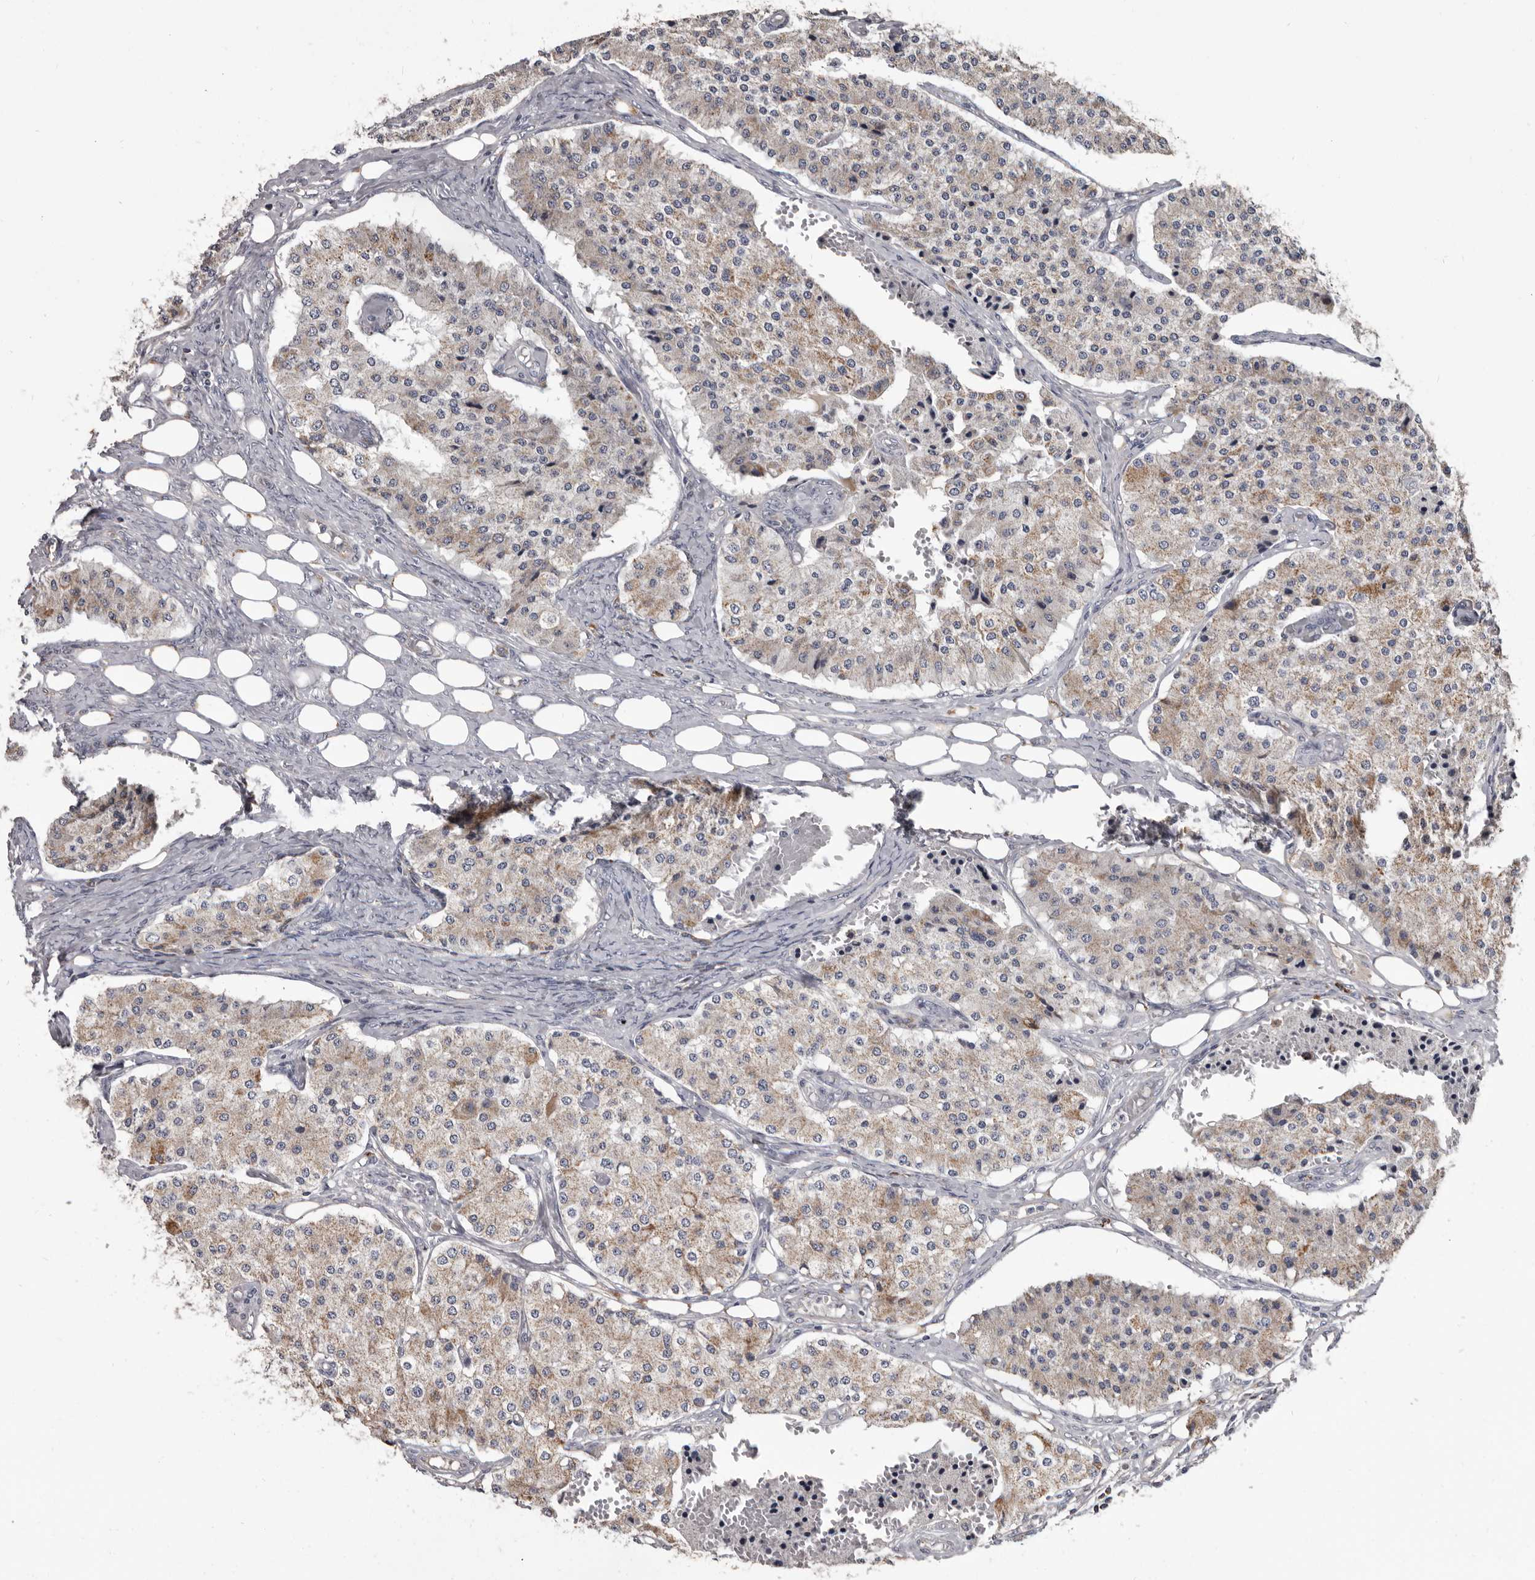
{"staining": {"intensity": "weak", "quantity": "25%-75%", "location": "cytoplasmic/membranous"}, "tissue": "carcinoid", "cell_type": "Tumor cells", "image_type": "cancer", "snomed": [{"axis": "morphology", "description": "Carcinoid, malignant, NOS"}, {"axis": "topography", "description": "Colon"}], "caption": "Carcinoid was stained to show a protein in brown. There is low levels of weak cytoplasmic/membranous expression in about 25%-75% of tumor cells. The staining was performed using DAB (3,3'-diaminobenzidine) to visualize the protein expression in brown, while the nuclei were stained in blue with hematoxylin (Magnification: 20x).", "gene": "ALDH5A1", "patient": {"sex": "female", "age": 52}}